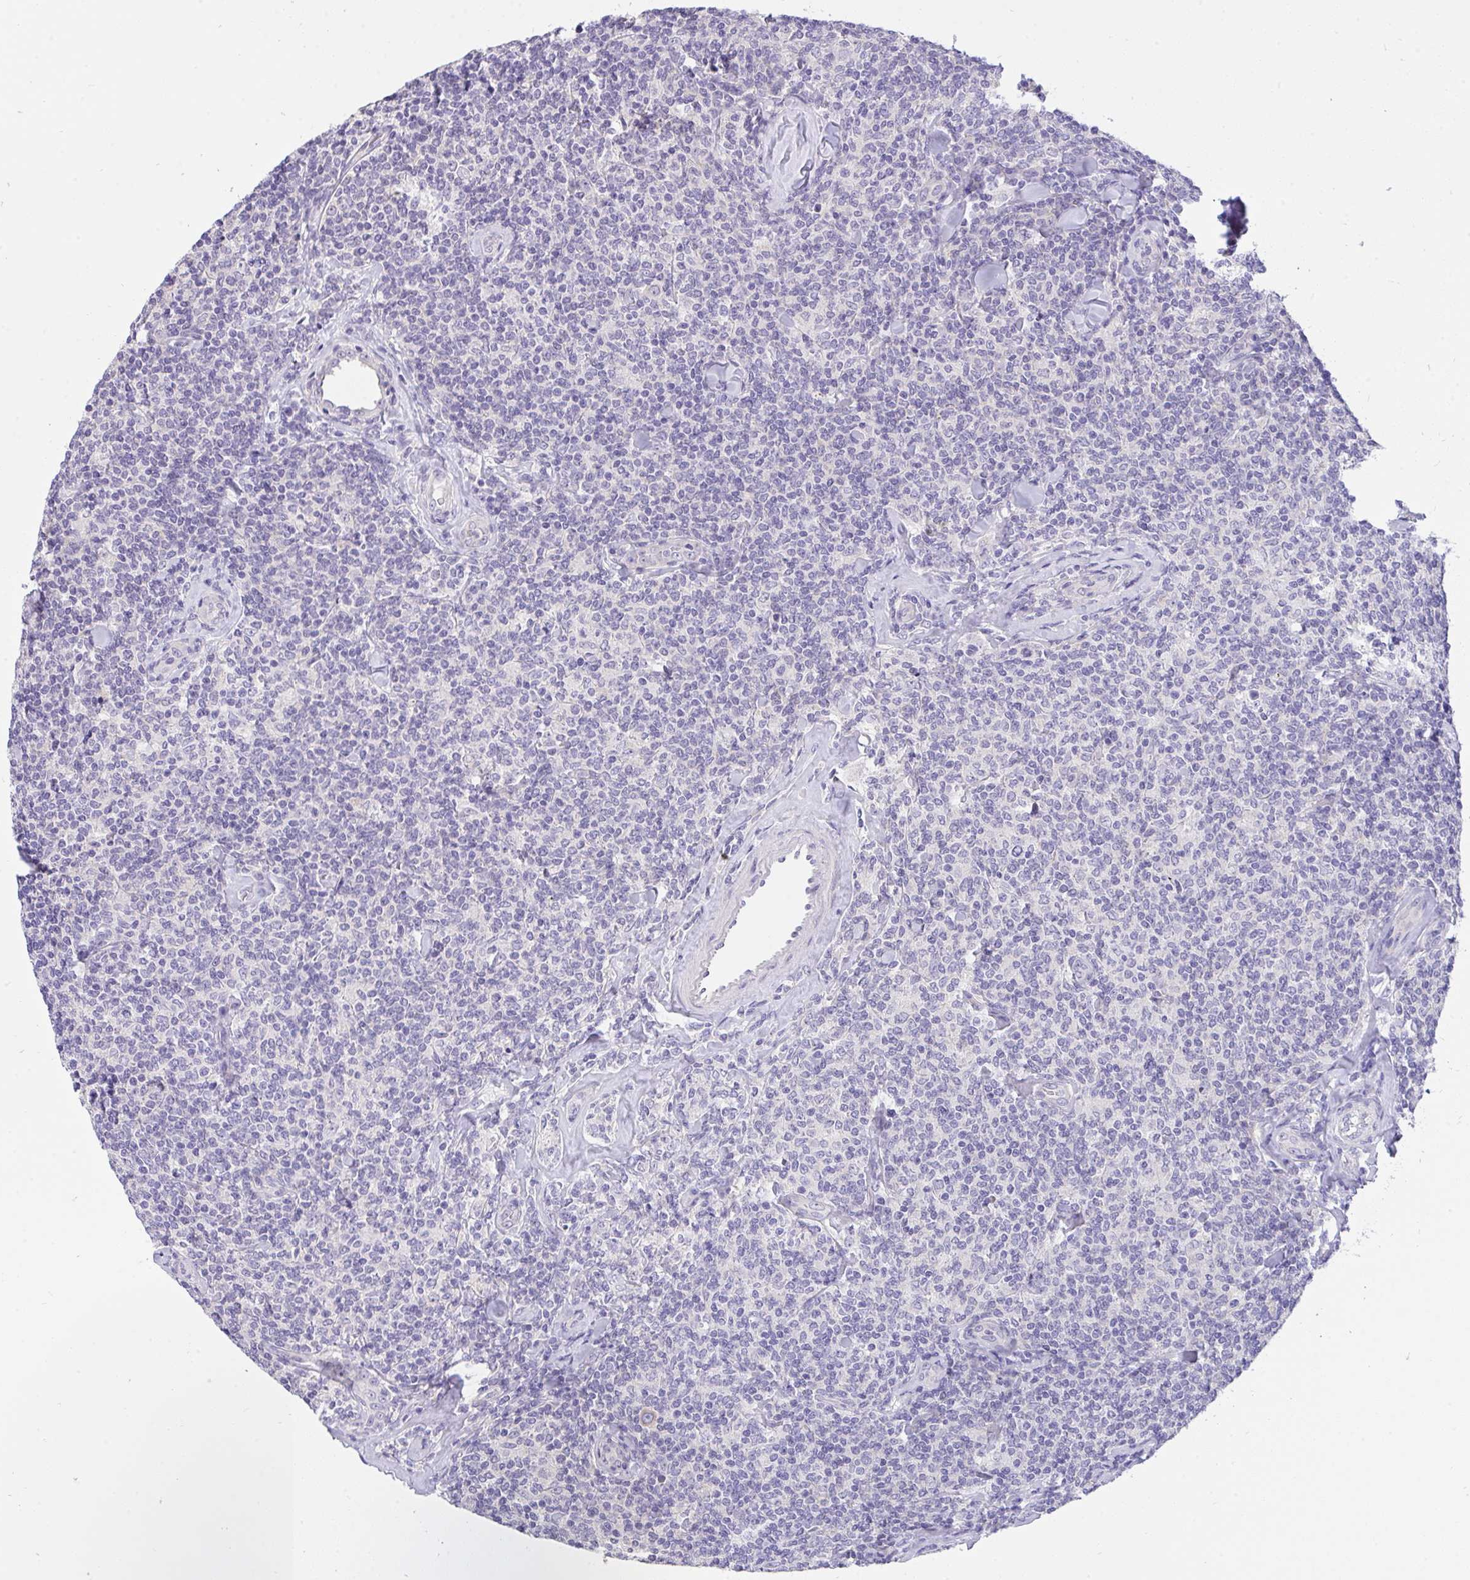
{"staining": {"intensity": "negative", "quantity": "none", "location": "none"}, "tissue": "lymphoma", "cell_type": "Tumor cells", "image_type": "cancer", "snomed": [{"axis": "morphology", "description": "Malignant lymphoma, non-Hodgkin's type, Low grade"}, {"axis": "topography", "description": "Lymph node"}], "caption": "A micrograph of malignant lymphoma, non-Hodgkin's type (low-grade) stained for a protein demonstrates no brown staining in tumor cells.", "gene": "VGLL3", "patient": {"sex": "female", "age": 56}}